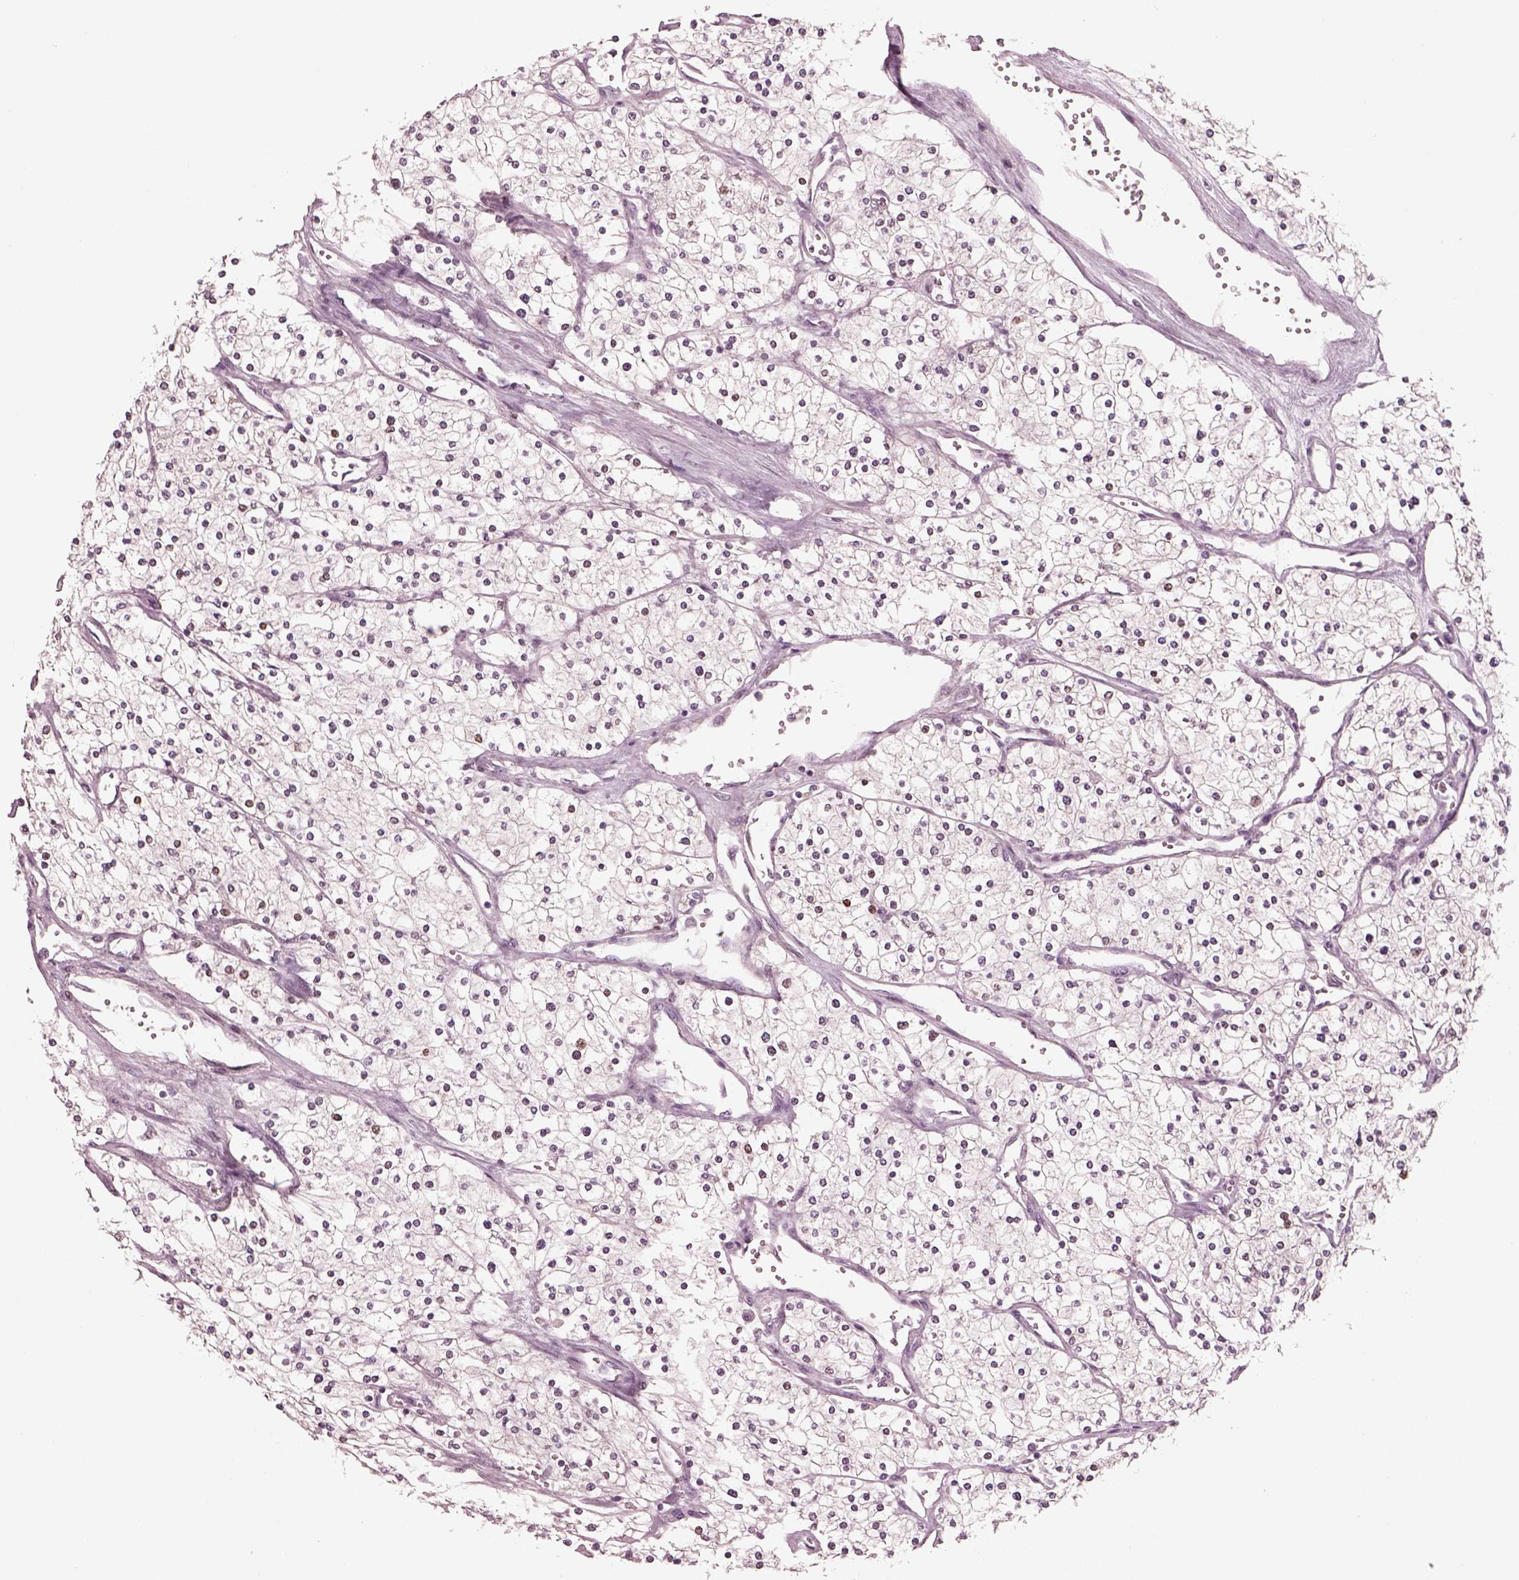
{"staining": {"intensity": "moderate", "quantity": "<25%", "location": "nuclear"}, "tissue": "renal cancer", "cell_type": "Tumor cells", "image_type": "cancer", "snomed": [{"axis": "morphology", "description": "Adenocarcinoma, NOS"}, {"axis": "topography", "description": "Kidney"}], "caption": "IHC (DAB) staining of adenocarcinoma (renal) reveals moderate nuclear protein staining in approximately <25% of tumor cells.", "gene": "SOX9", "patient": {"sex": "male", "age": 80}}